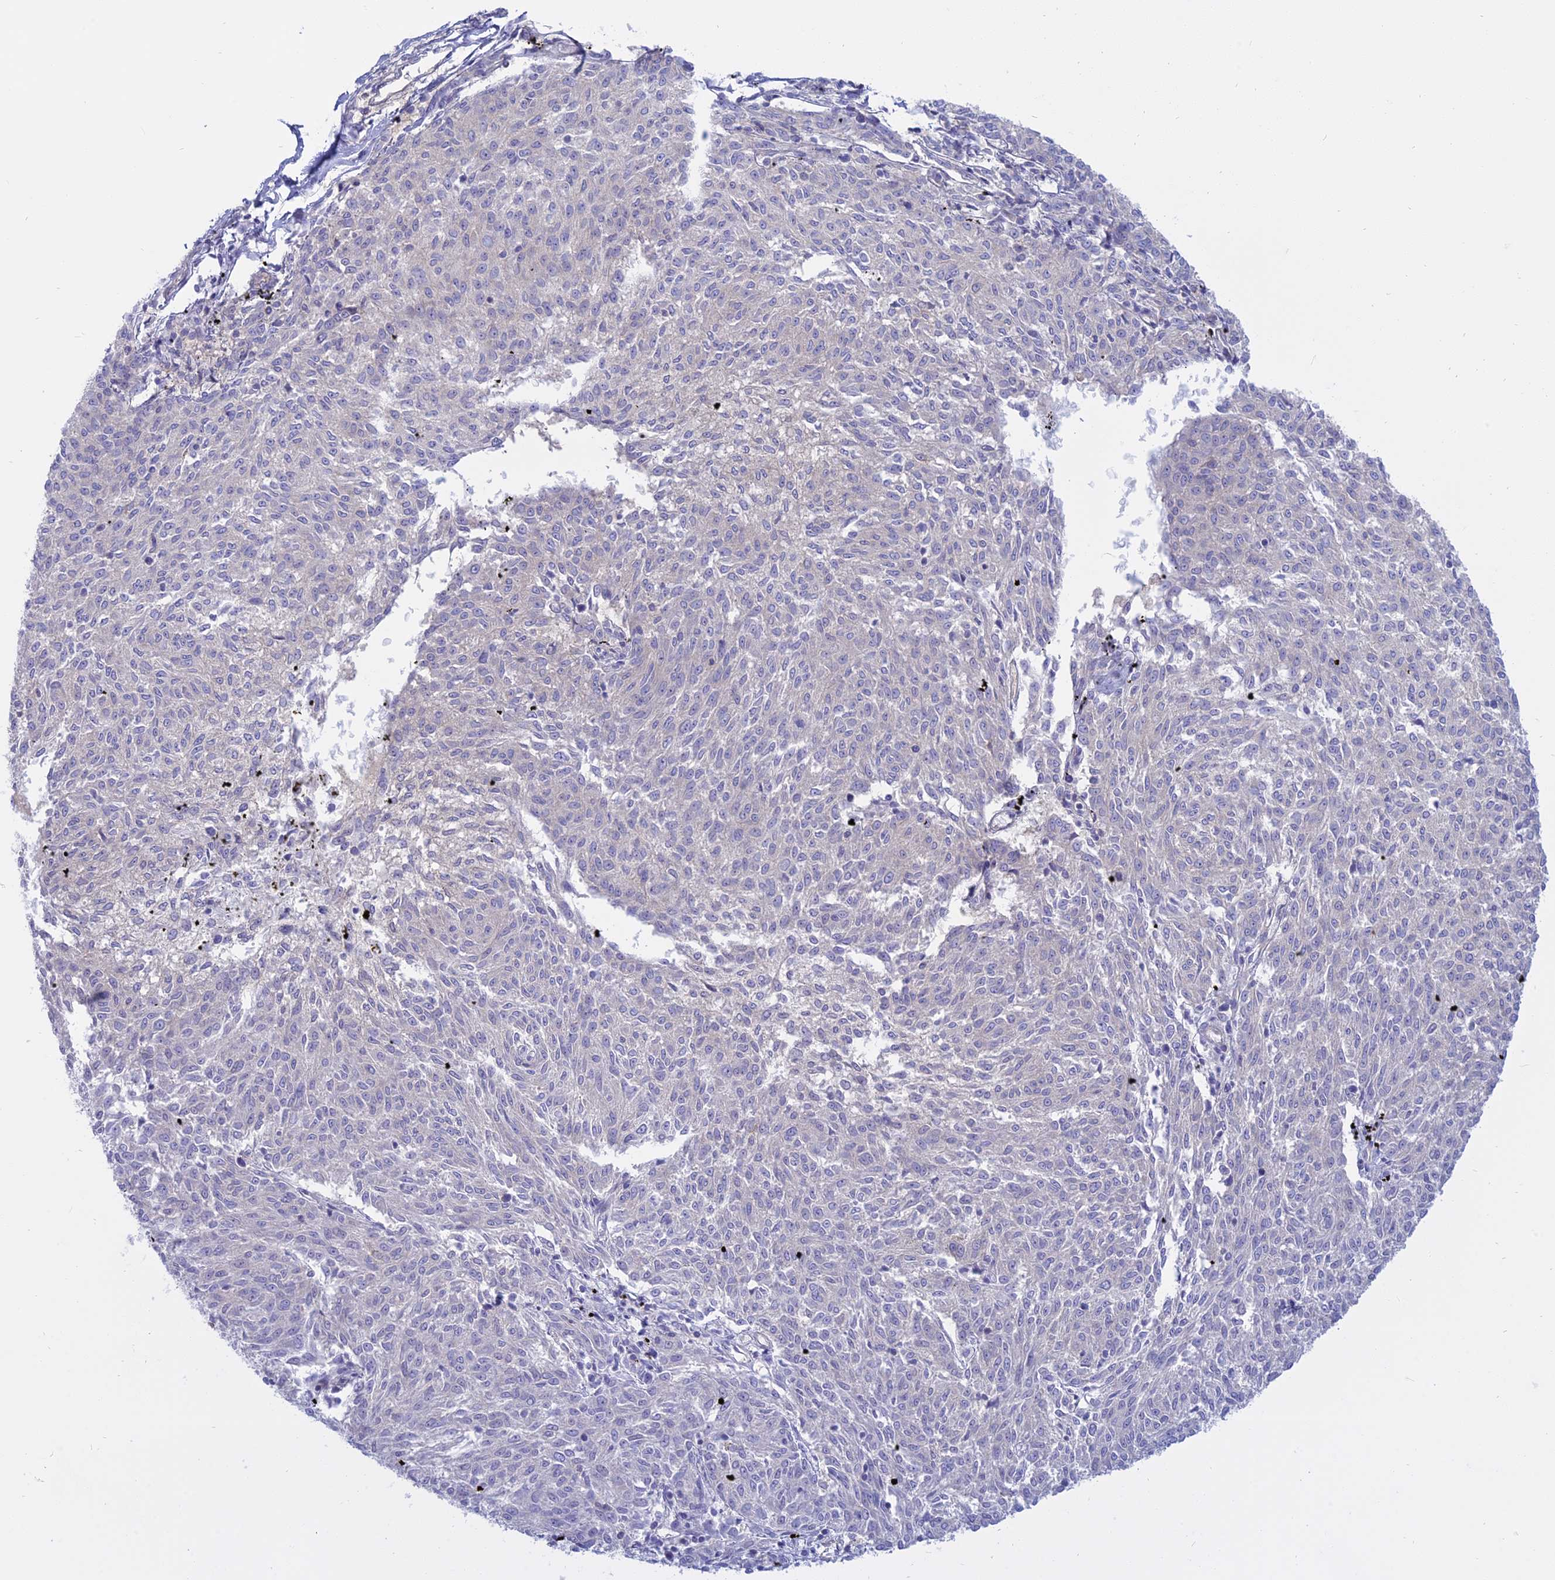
{"staining": {"intensity": "negative", "quantity": "none", "location": "none"}, "tissue": "melanoma", "cell_type": "Tumor cells", "image_type": "cancer", "snomed": [{"axis": "morphology", "description": "Malignant melanoma, NOS"}, {"axis": "topography", "description": "Skin"}], "caption": "Tumor cells show no significant protein positivity in malignant melanoma. Brightfield microscopy of IHC stained with DAB (3,3'-diaminobenzidine) (brown) and hematoxylin (blue), captured at high magnification.", "gene": "AHCYL1", "patient": {"sex": "female", "age": 72}}